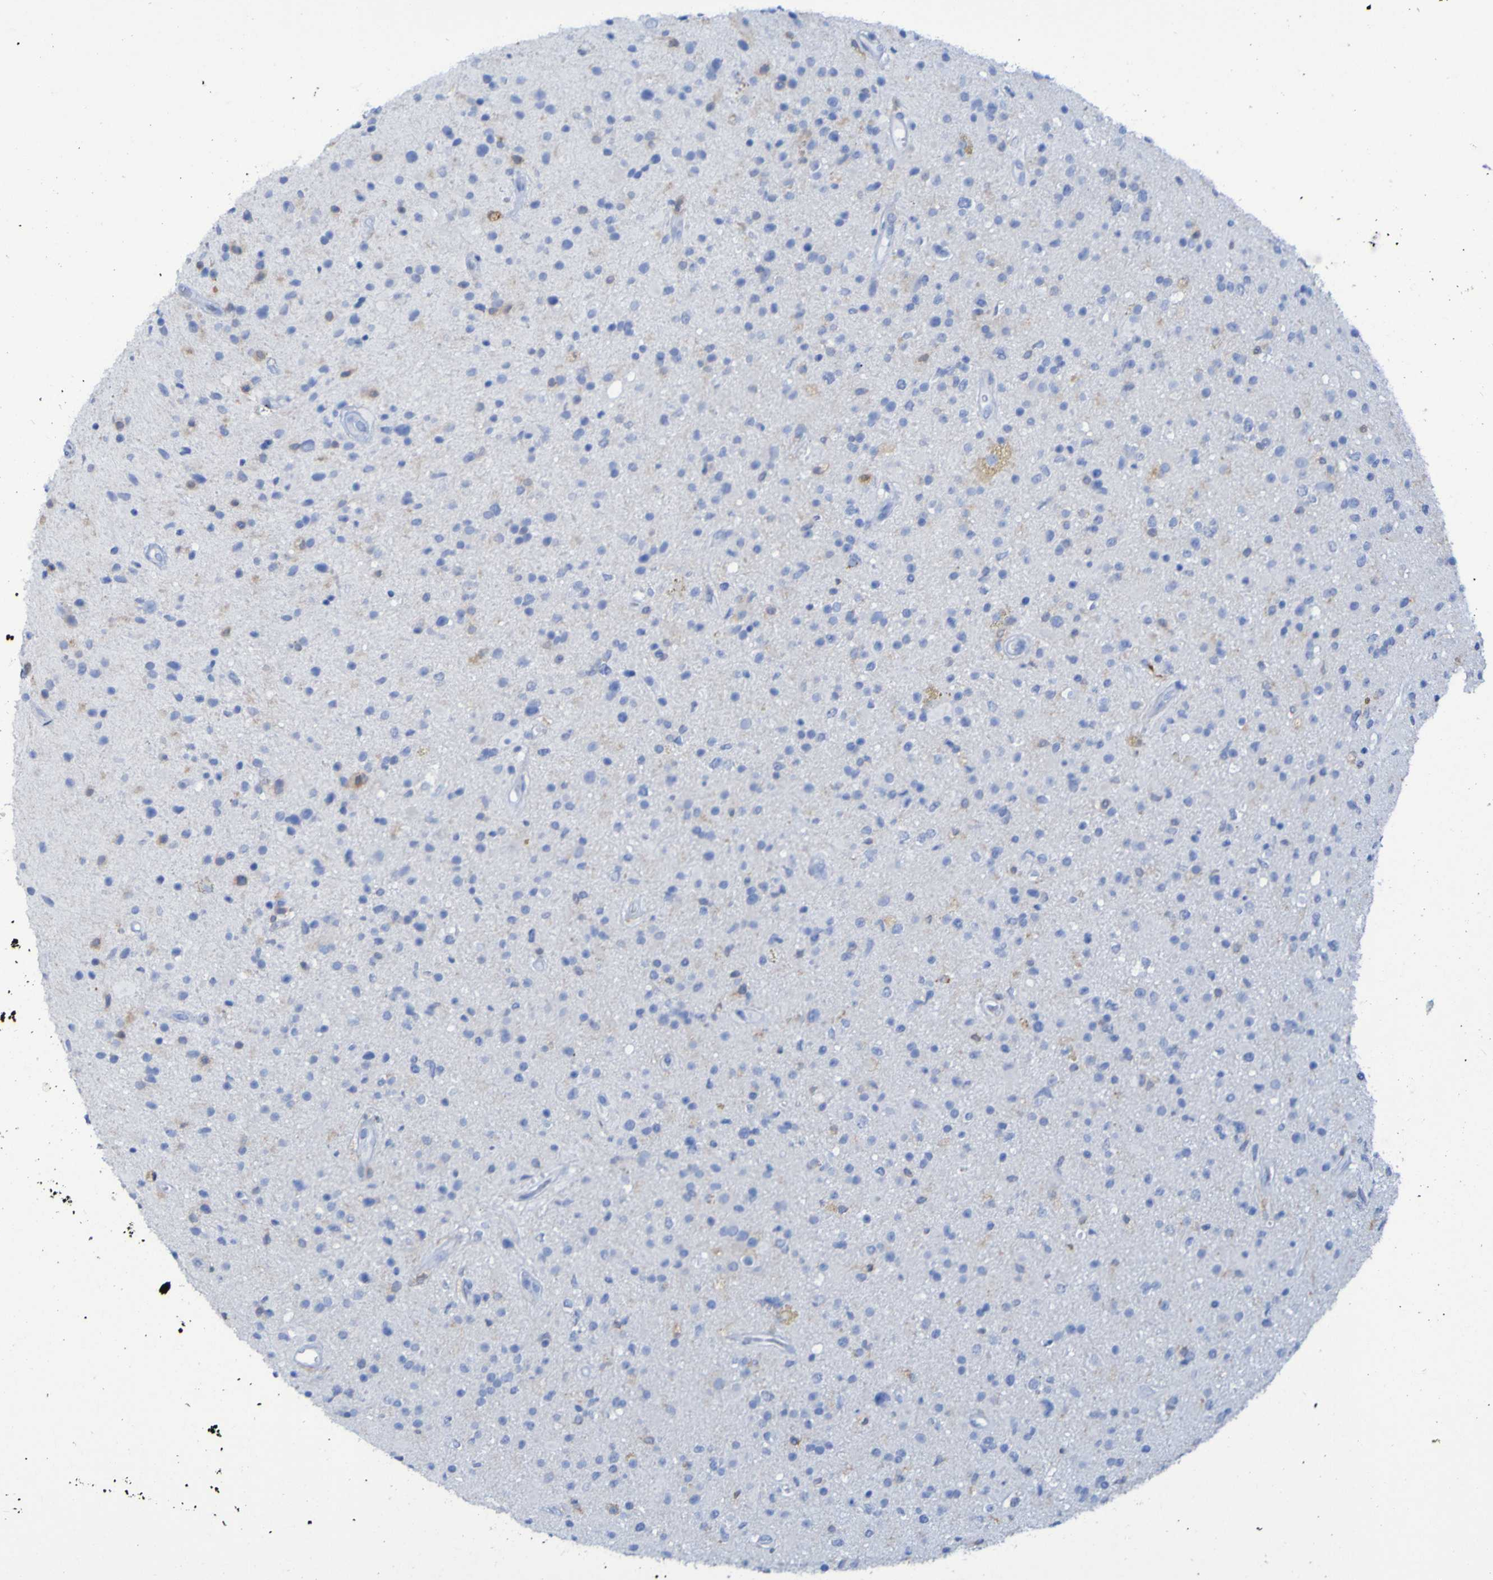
{"staining": {"intensity": "negative", "quantity": "none", "location": "none"}, "tissue": "glioma", "cell_type": "Tumor cells", "image_type": "cancer", "snomed": [{"axis": "morphology", "description": "Glioma, malignant, High grade"}, {"axis": "topography", "description": "Brain"}], "caption": "Immunohistochemical staining of glioma exhibits no significant expression in tumor cells.", "gene": "MPPE1", "patient": {"sex": "male", "age": 33}}